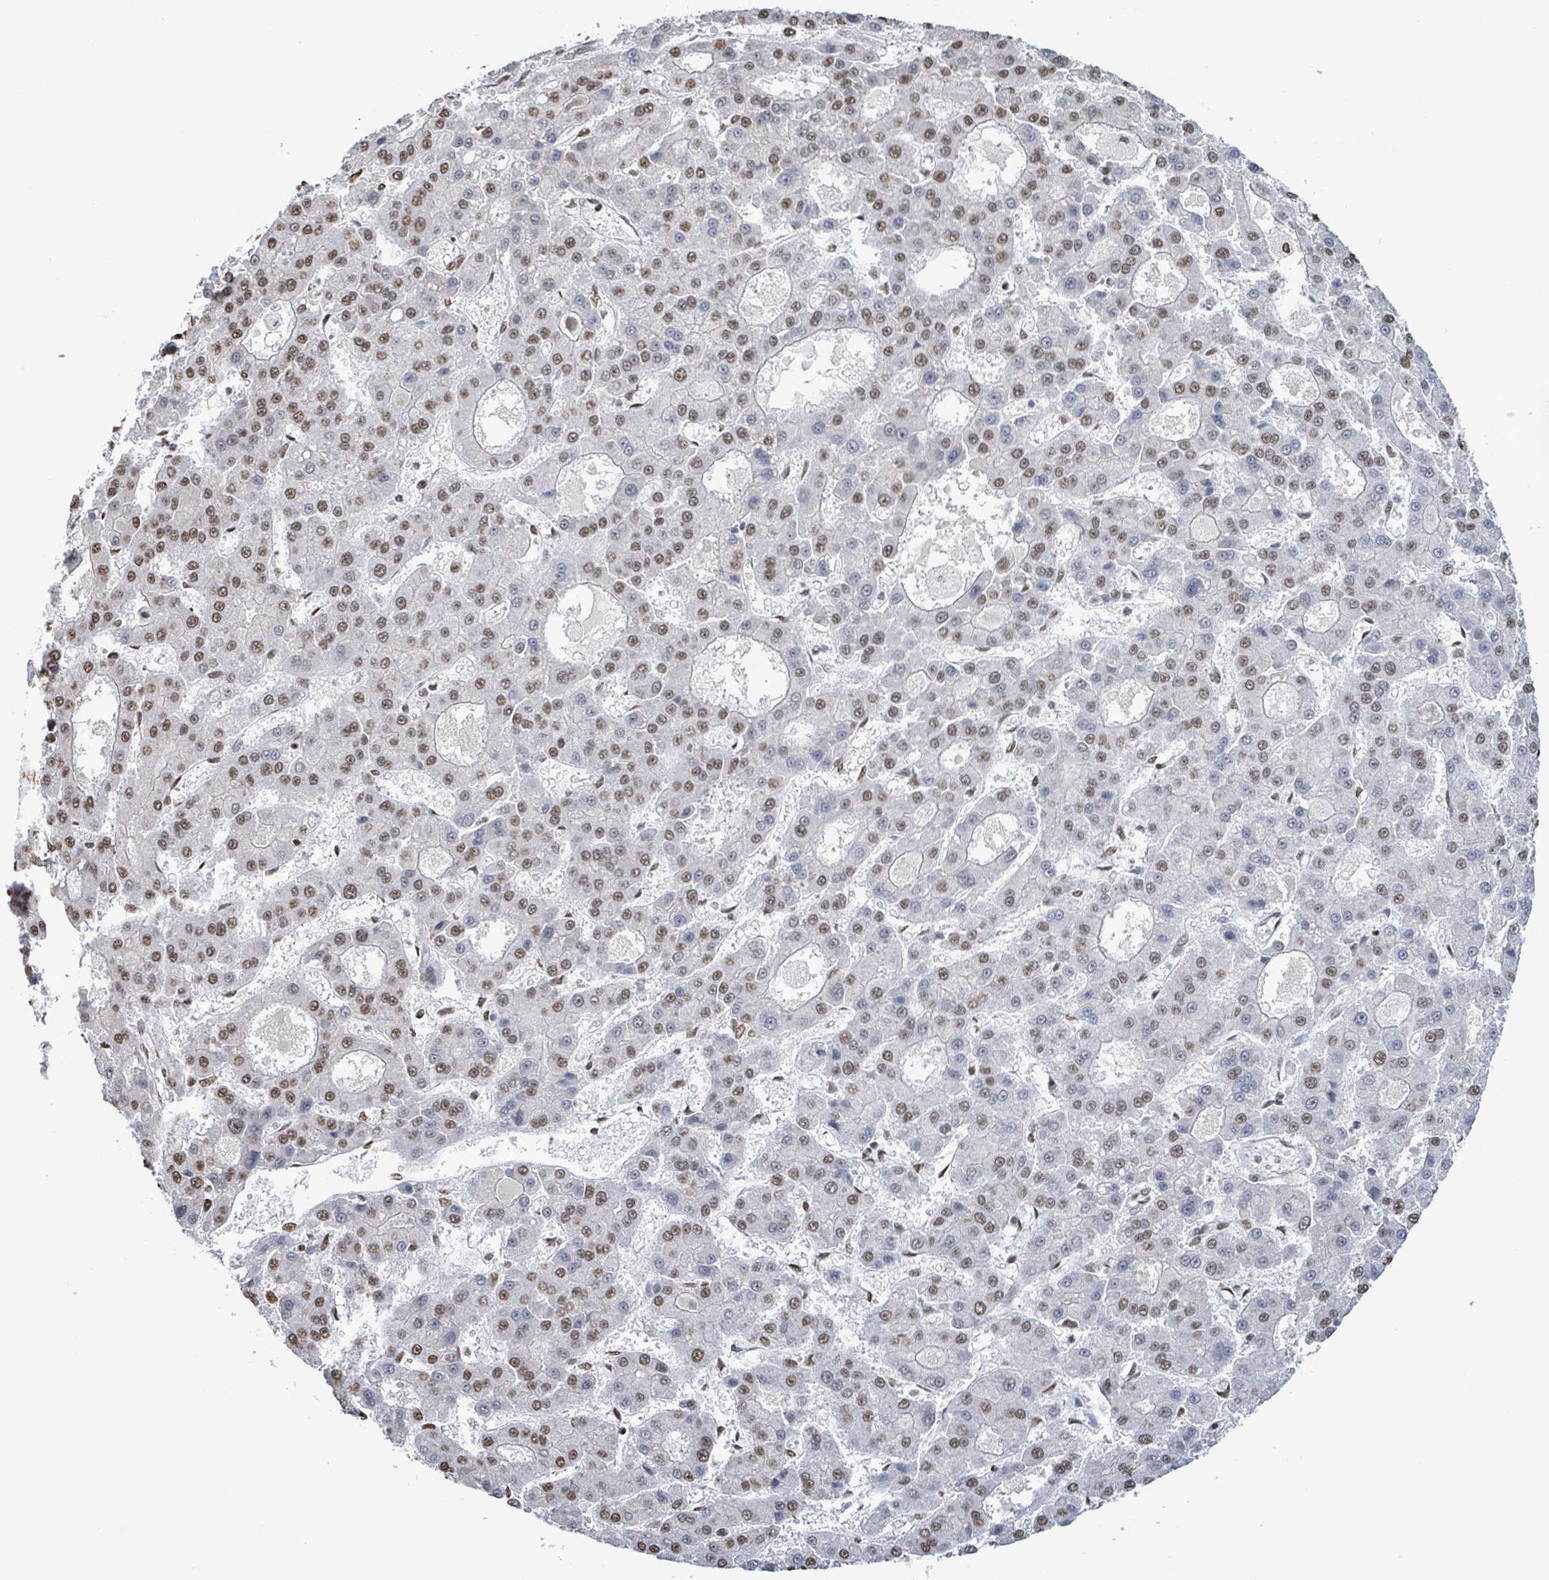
{"staining": {"intensity": "moderate", "quantity": ">75%", "location": "nuclear"}, "tissue": "liver cancer", "cell_type": "Tumor cells", "image_type": "cancer", "snomed": [{"axis": "morphology", "description": "Carcinoma, Hepatocellular, NOS"}, {"axis": "topography", "description": "Liver"}], "caption": "IHC histopathology image of neoplastic tissue: human liver hepatocellular carcinoma stained using immunohistochemistry (IHC) reveals medium levels of moderate protein expression localized specifically in the nuclear of tumor cells, appearing as a nuclear brown color.", "gene": "SAMD14", "patient": {"sex": "male", "age": 70}}